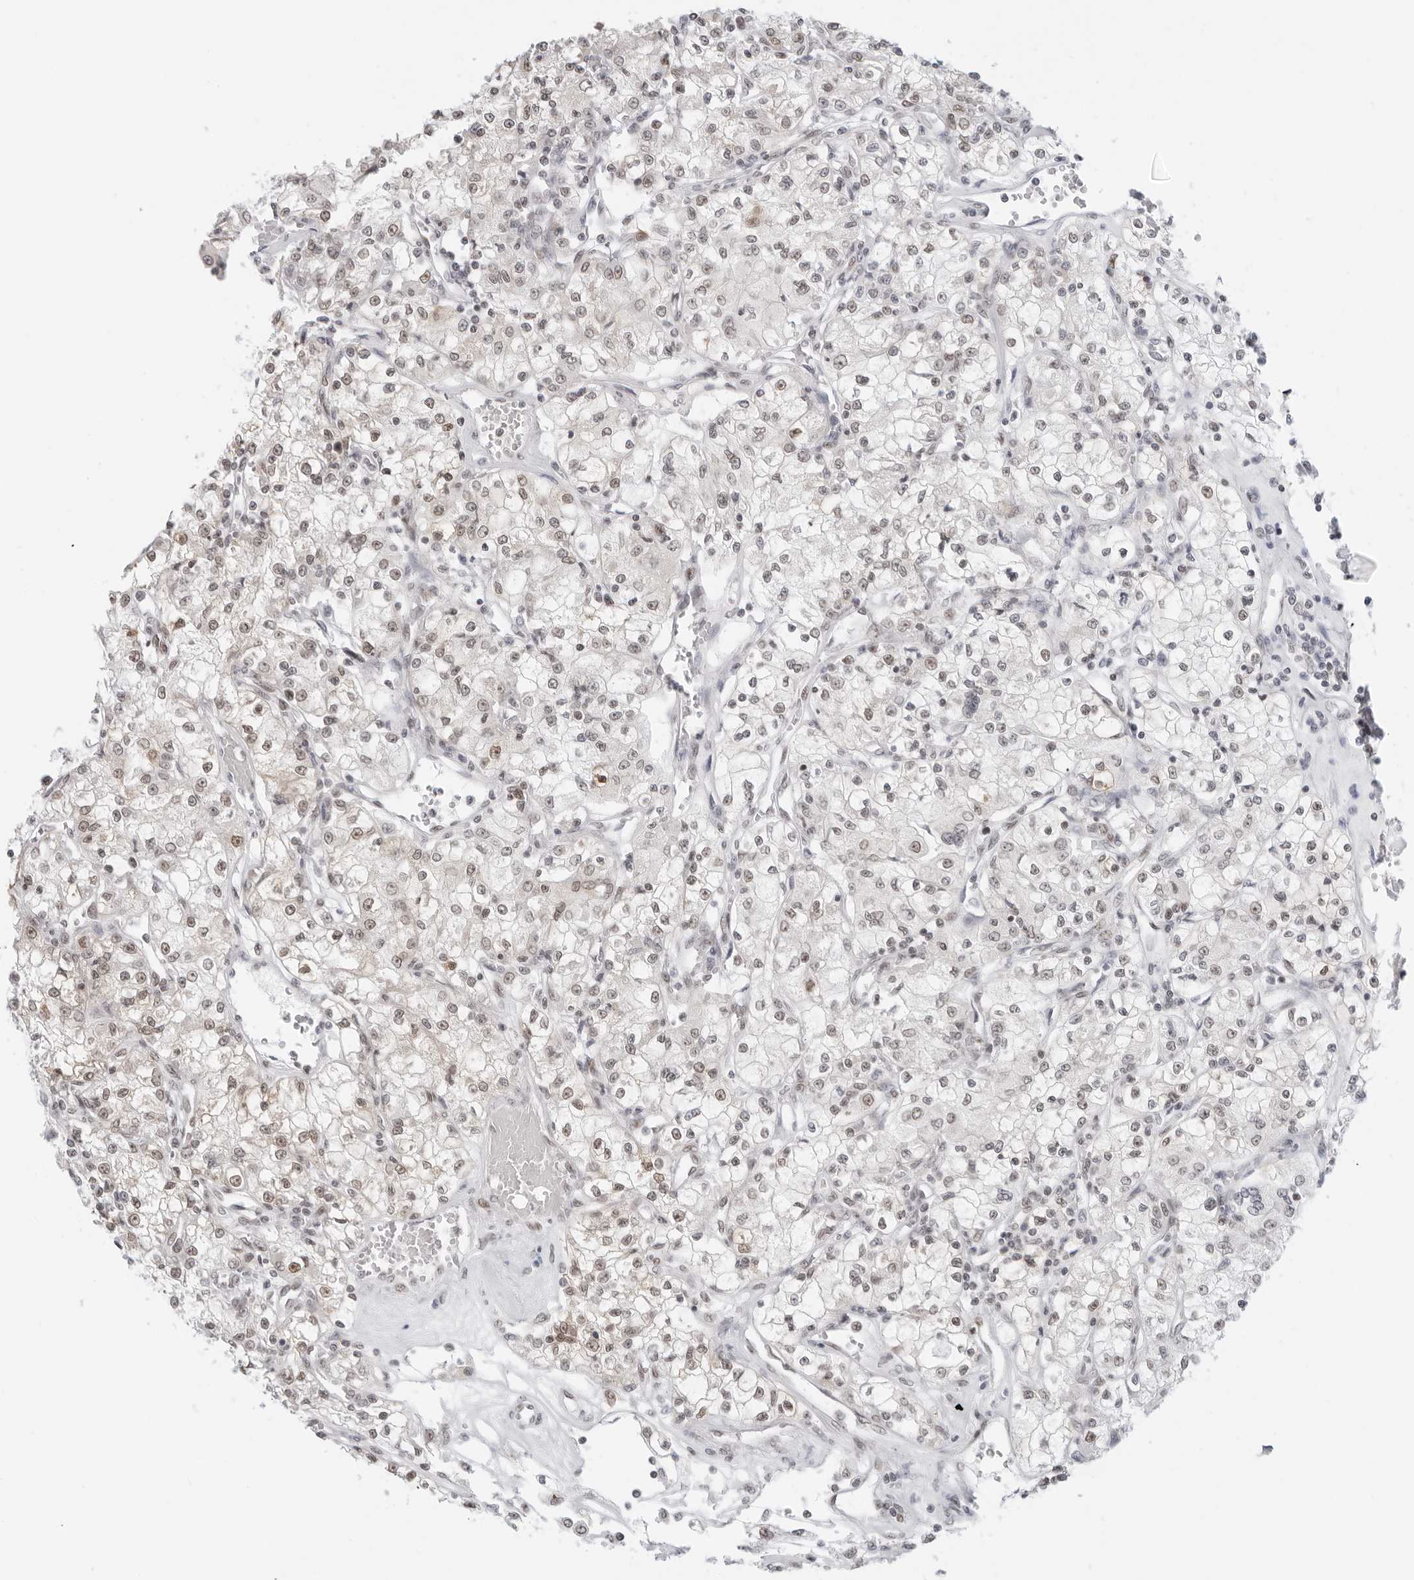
{"staining": {"intensity": "moderate", "quantity": "<25%", "location": "nuclear"}, "tissue": "renal cancer", "cell_type": "Tumor cells", "image_type": "cancer", "snomed": [{"axis": "morphology", "description": "Adenocarcinoma, NOS"}, {"axis": "topography", "description": "Kidney"}], "caption": "IHC of human renal cancer (adenocarcinoma) demonstrates low levels of moderate nuclear staining in about <25% of tumor cells. (DAB IHC with brightfield microscopy, high magnification).", "gene": "FOXK2", "patient": {"sex": "female", "age": 59}}